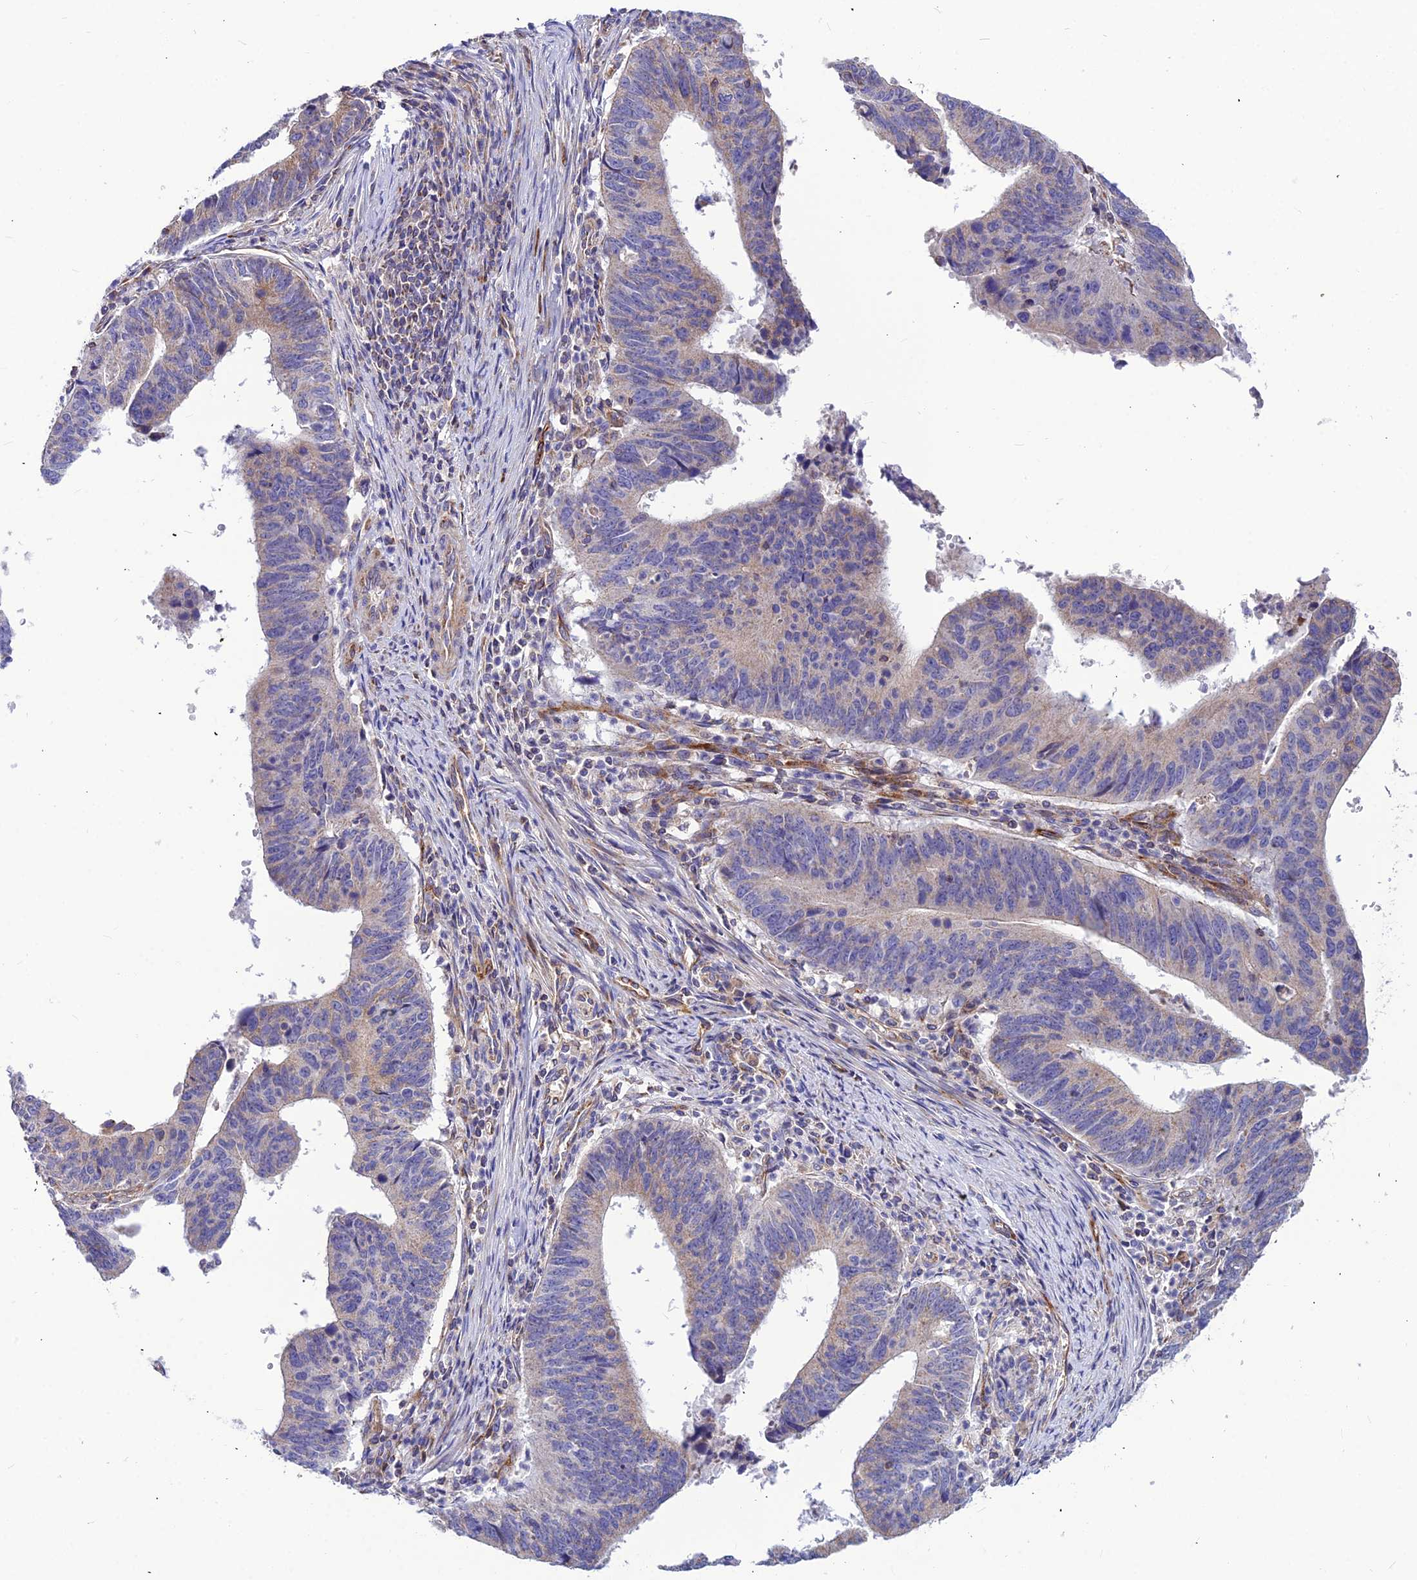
{"staining": {"intensity": "negative", "quantity": "none", "location": "none"}, "tissue": "stomach cancer", "cell_type": "Tumor cells", "image_type": "cancer", "snomed": [{"axis": "morphology", "description": "Adenocarcinoma, NOS"}, {"axis": "topography", "description": "Stomach"}], "caption": "Tumor cells show no significant protein expression in adenocarcinoma (stomach).", "gene": "ASPHD1", "patient": {"sex": "male", "age": 59}}